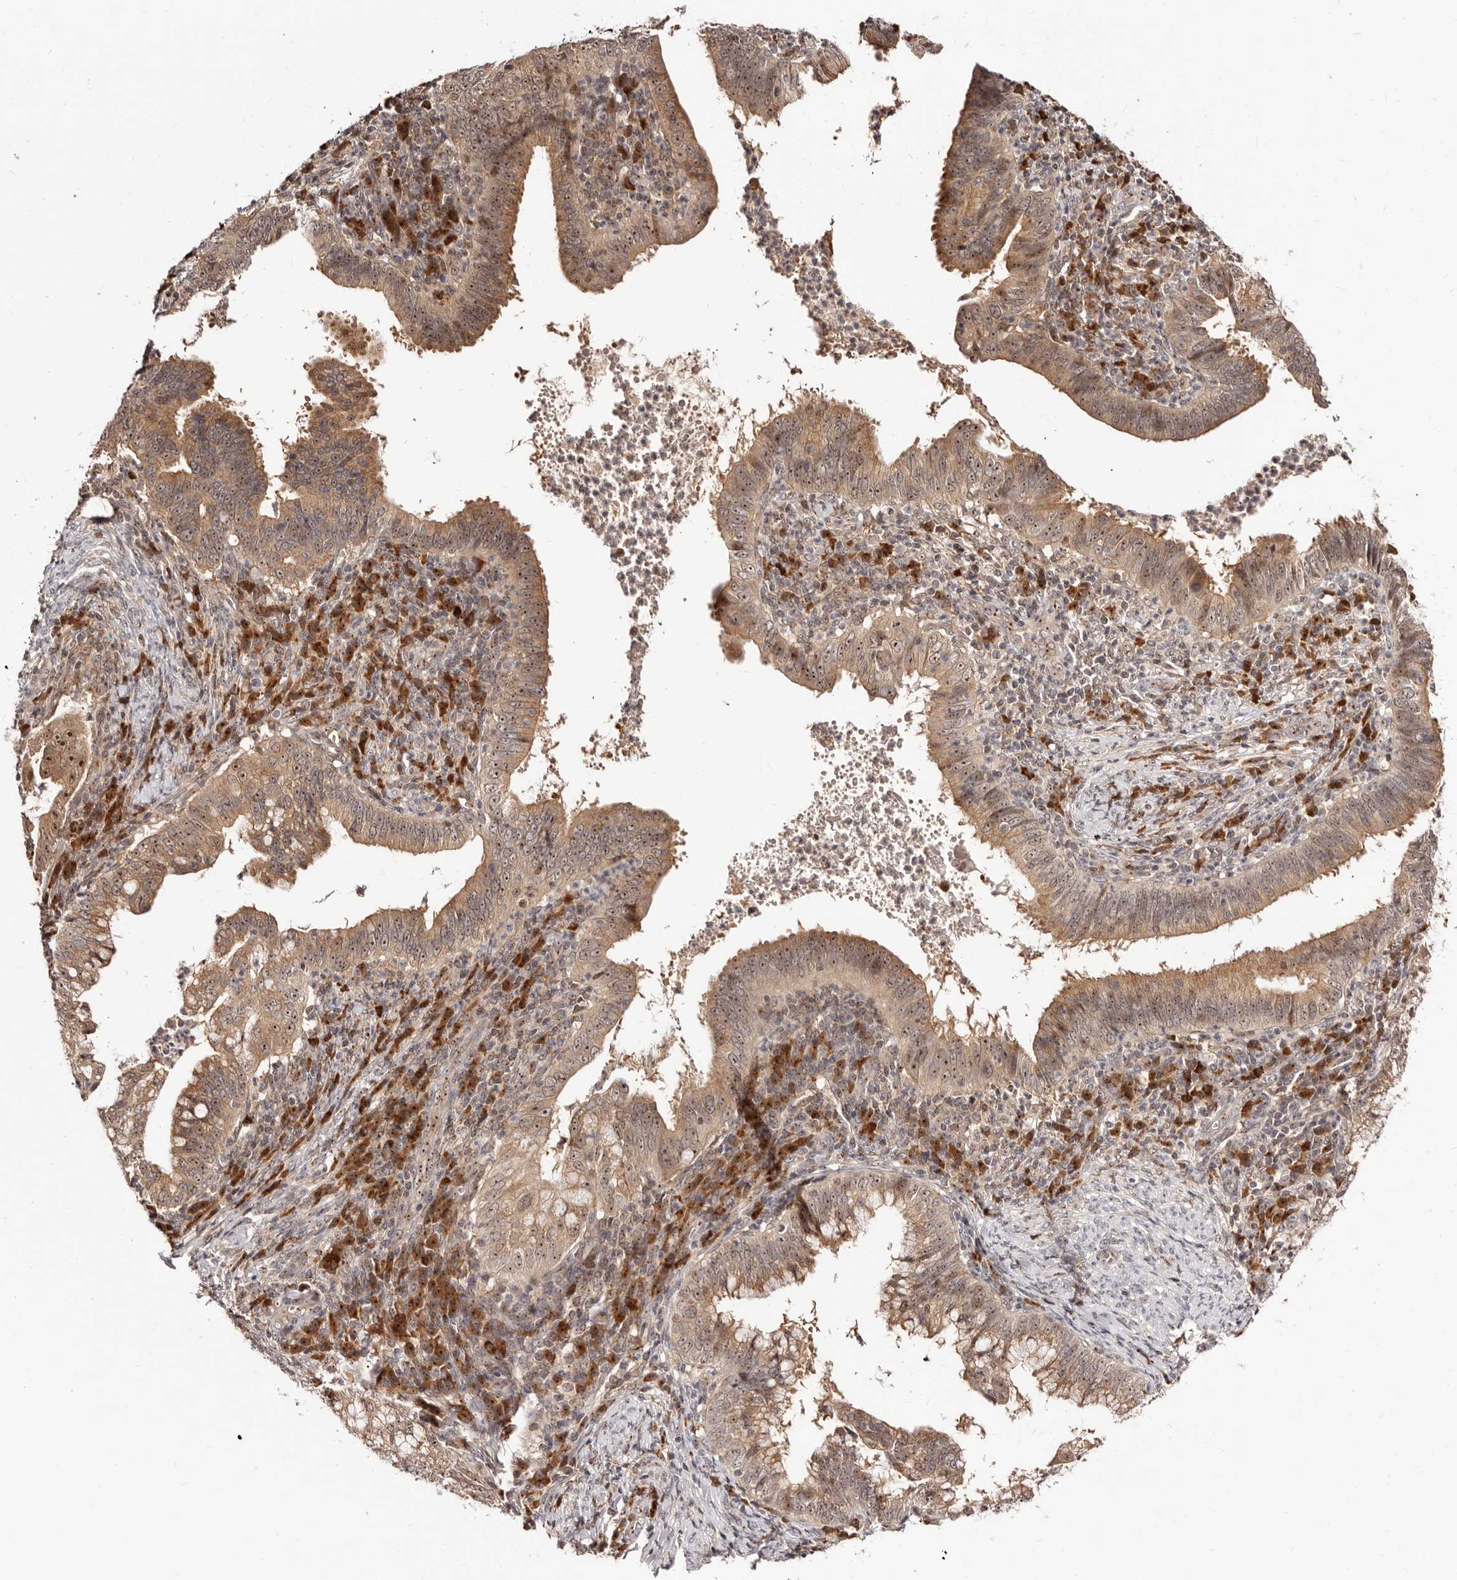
{"staining": {"intensity": "moderate", "quantity": ">75%", "location": "cytoplasmic/membranous"}, "tissue": "cervical cancer", "cell_type": "Tumor cells", "image_type": "cancer", "snomed": [{"axis": "morphology", "description": "Adenocarcinoma, NOS"}, {"axis": "topography", "description": "Cervix"}], "caption": "Immunohistochemistry (DAB) staining of human cervical cancer (adenocarcinoma) reveals moderate cytoplasmic/membranous protein expression in approximately >75% of tumor cells. The staining was performed using DAB (3,3'-diaminobenzidine) to visualize the protein expression in brown, while the nuclei were stained in blue with hematoxylin (Magnification: 20x).", "gene": "APOL6", "patient": {"sex": "female", "age": 36}}